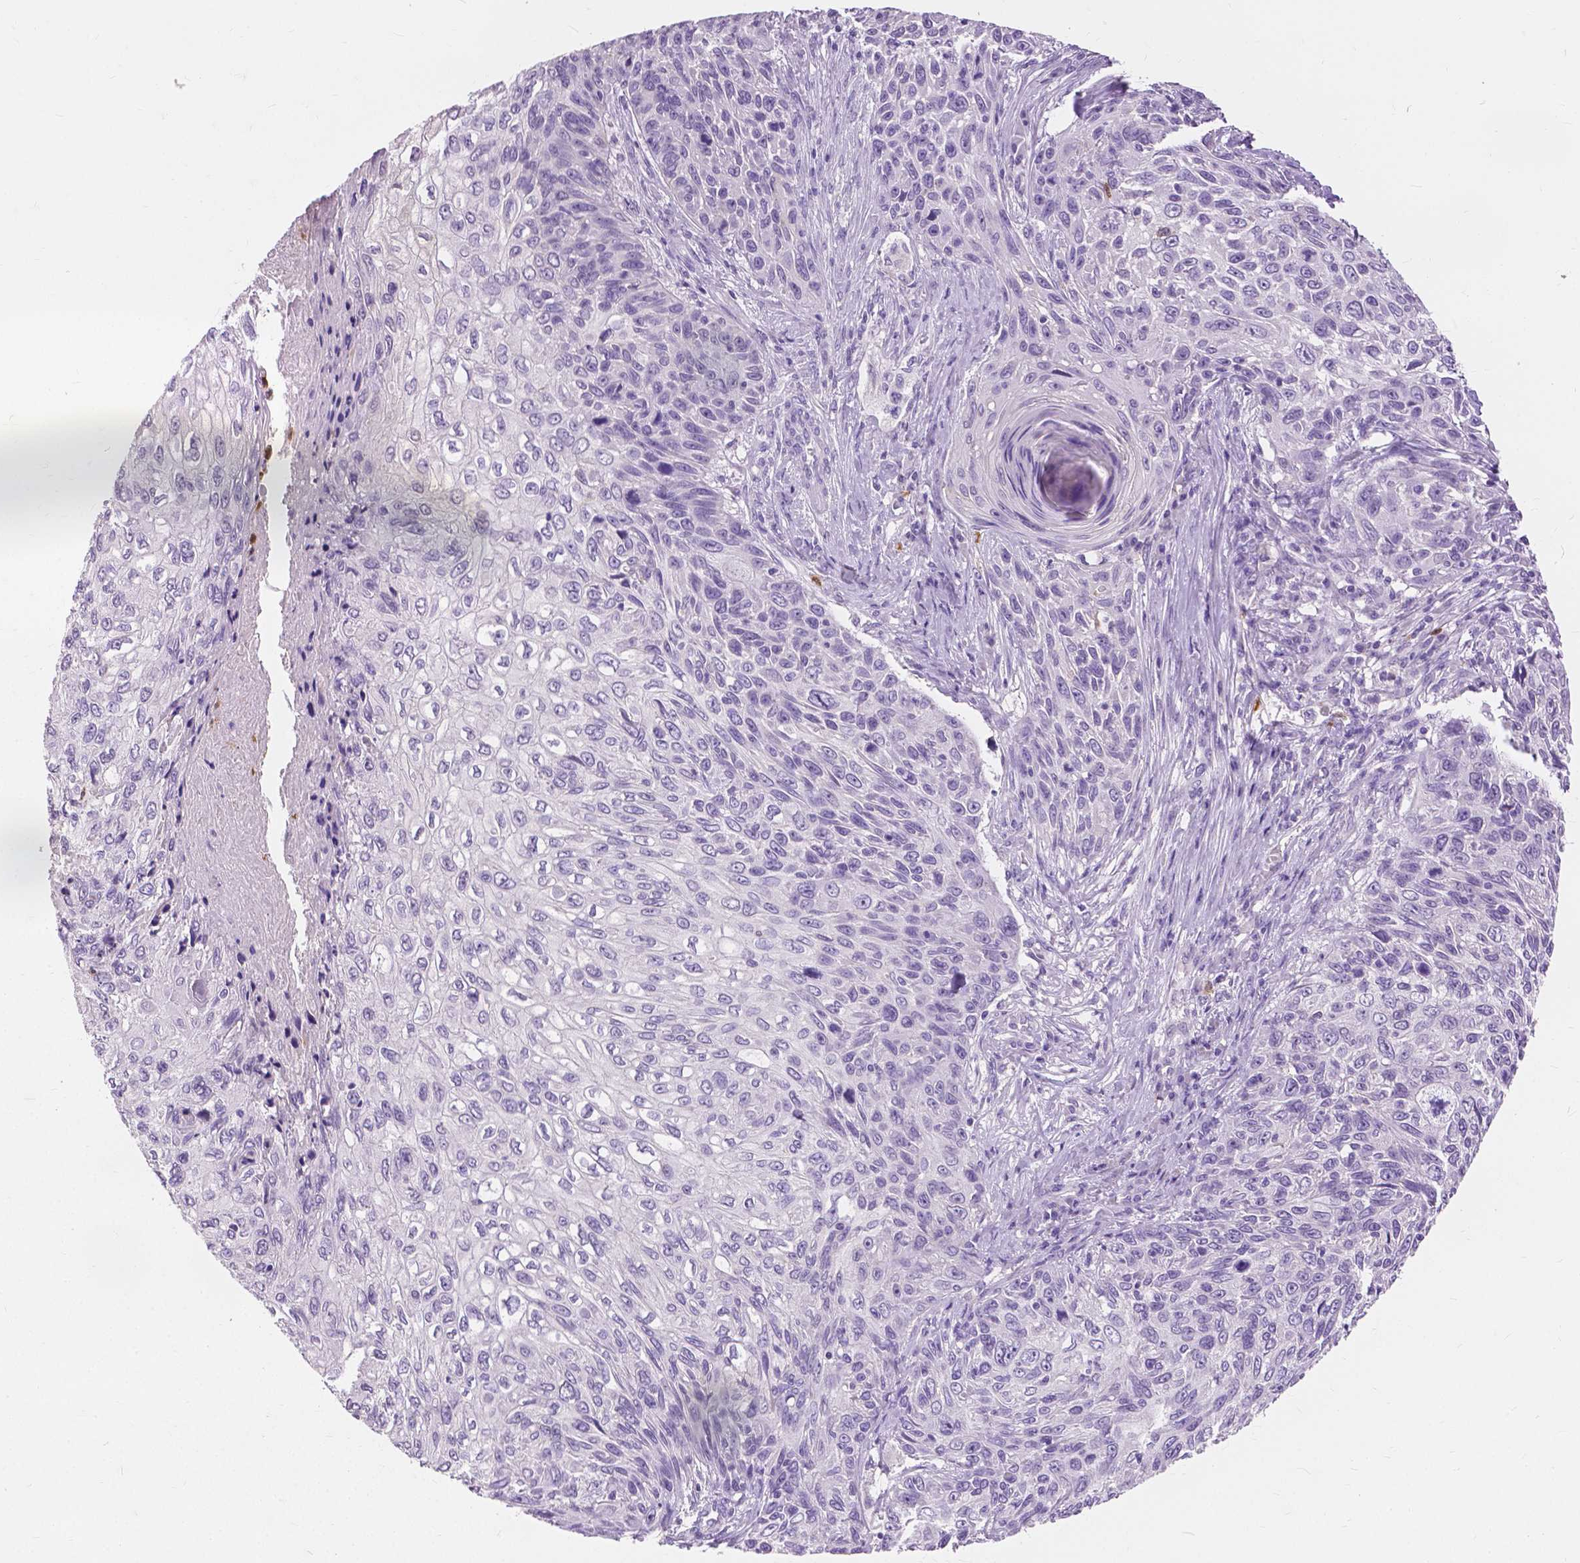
{"staining": {"intensity": "negative", "quantity": "none", "location": "none"}, "tissue": "skin cancer", "cell_type": "Tumor cells", "image_type": "cancer", "snomed": [{"axis": "morphology", "description": "Squamous cell carcinoma, NOS"}, {"axis": "topography", "description": "Skin"}], "caption": "Protein analysis of skin cancer demonstrates no significant positivity in tumor cells. (DAB immunohistochemistry (IHC), high magnification).", "gene": "CXCR2", "patient": {"sex": "male", "age": 92}}